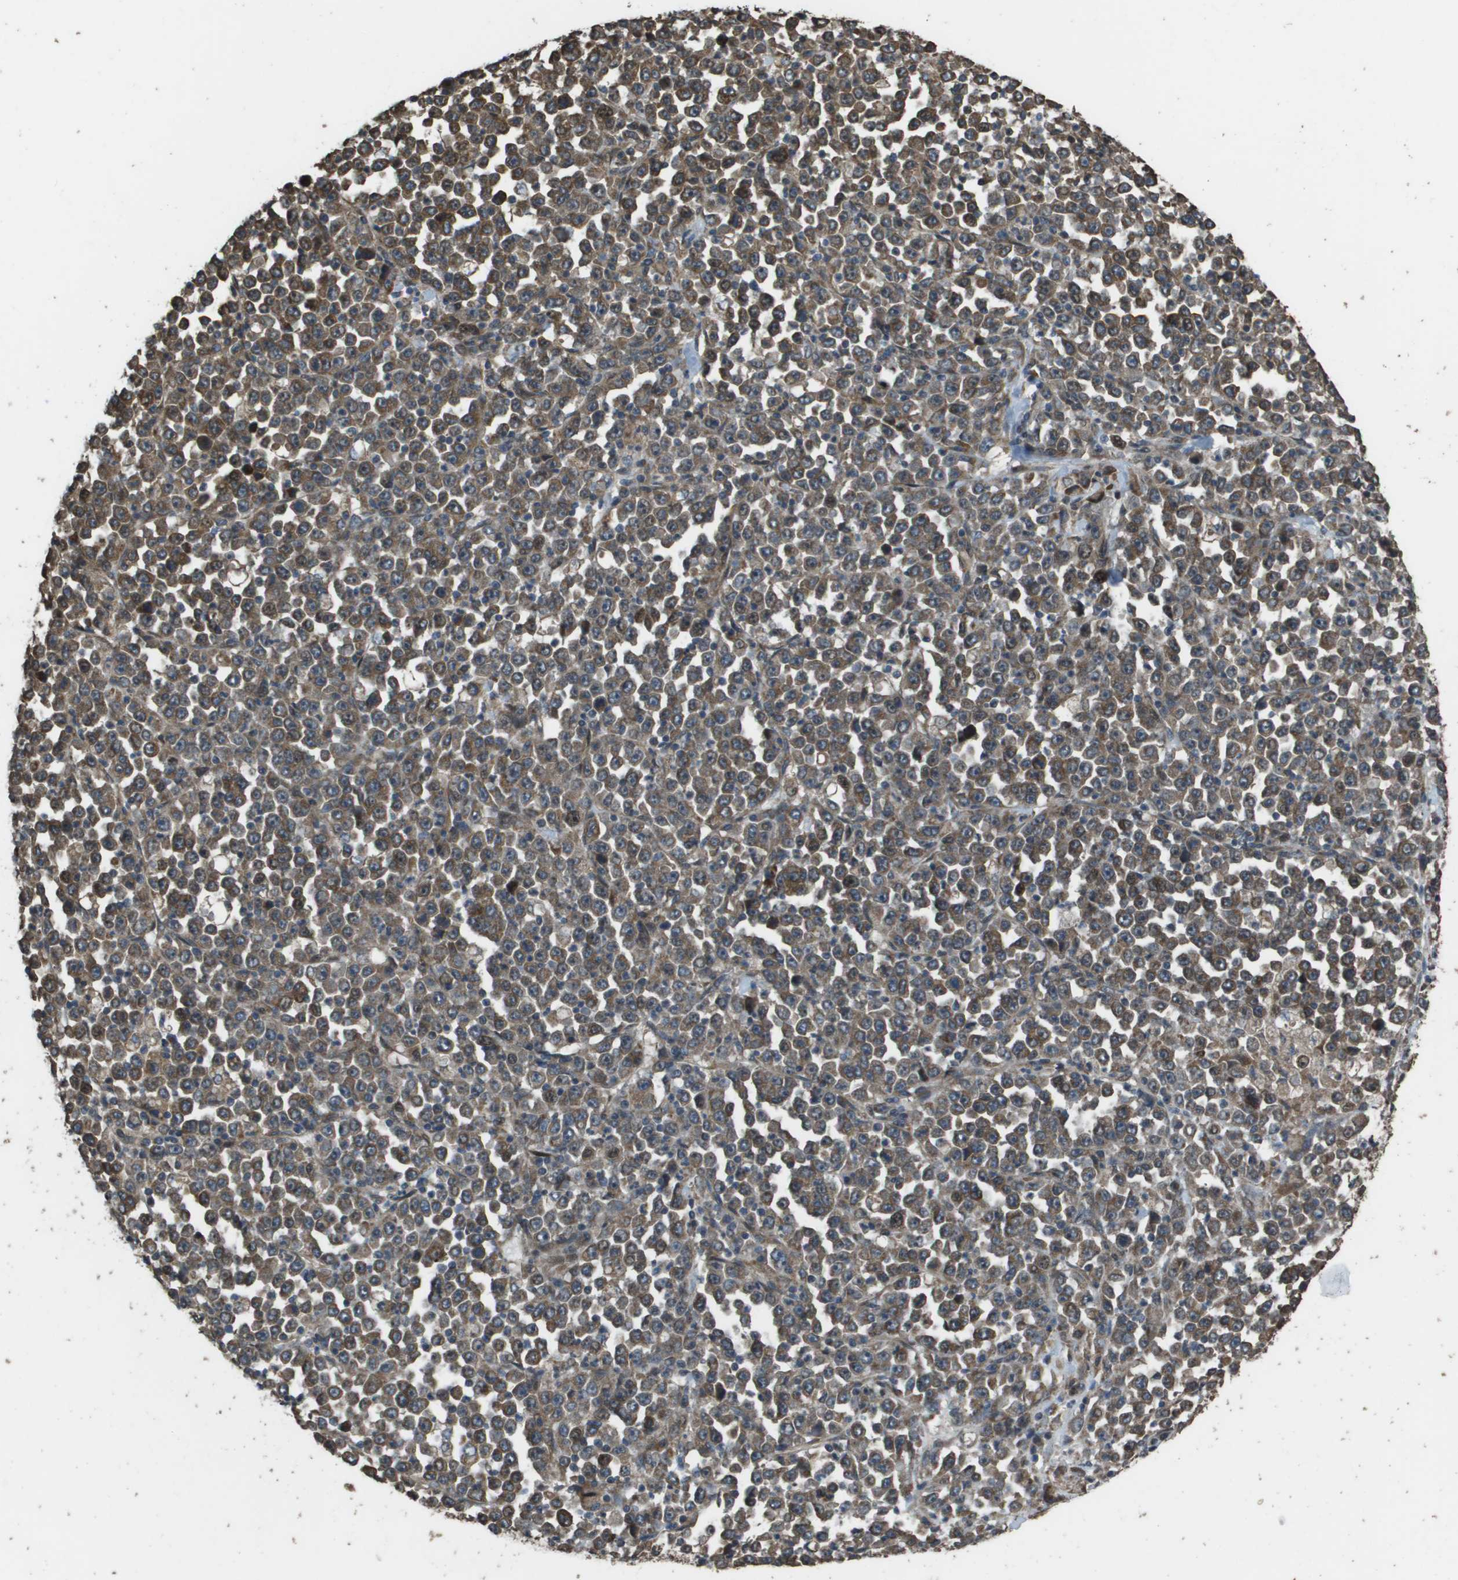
{"staining": {"intensity": "moderate", "quantity": ">75%", "location": "cytoplasmic/membranous"}, "tissue": "stomach cancer", "cell_type": "Tumor cells", "image_type": "cancer", "snomed": [{"axis": "morphology", "description": "Normal tissue, NOS"}, {"axis": "morphology", "description": "Adenocarcinoma, NOS"}, {"axis": "topography", "description": "Stomach, upper"}, {"axis": "topography", "description": "Stomach"}], "caption": "Tumor cells exhibit moderate cytoplasmic/membranous expression in approximately >75% of cells in stomach adenocarcinoma. (DAB IHC, brown staining for protein, blue staining for nuclei).", "gene": "FIG4", "patient": {"sex": "male", "age": 59}}